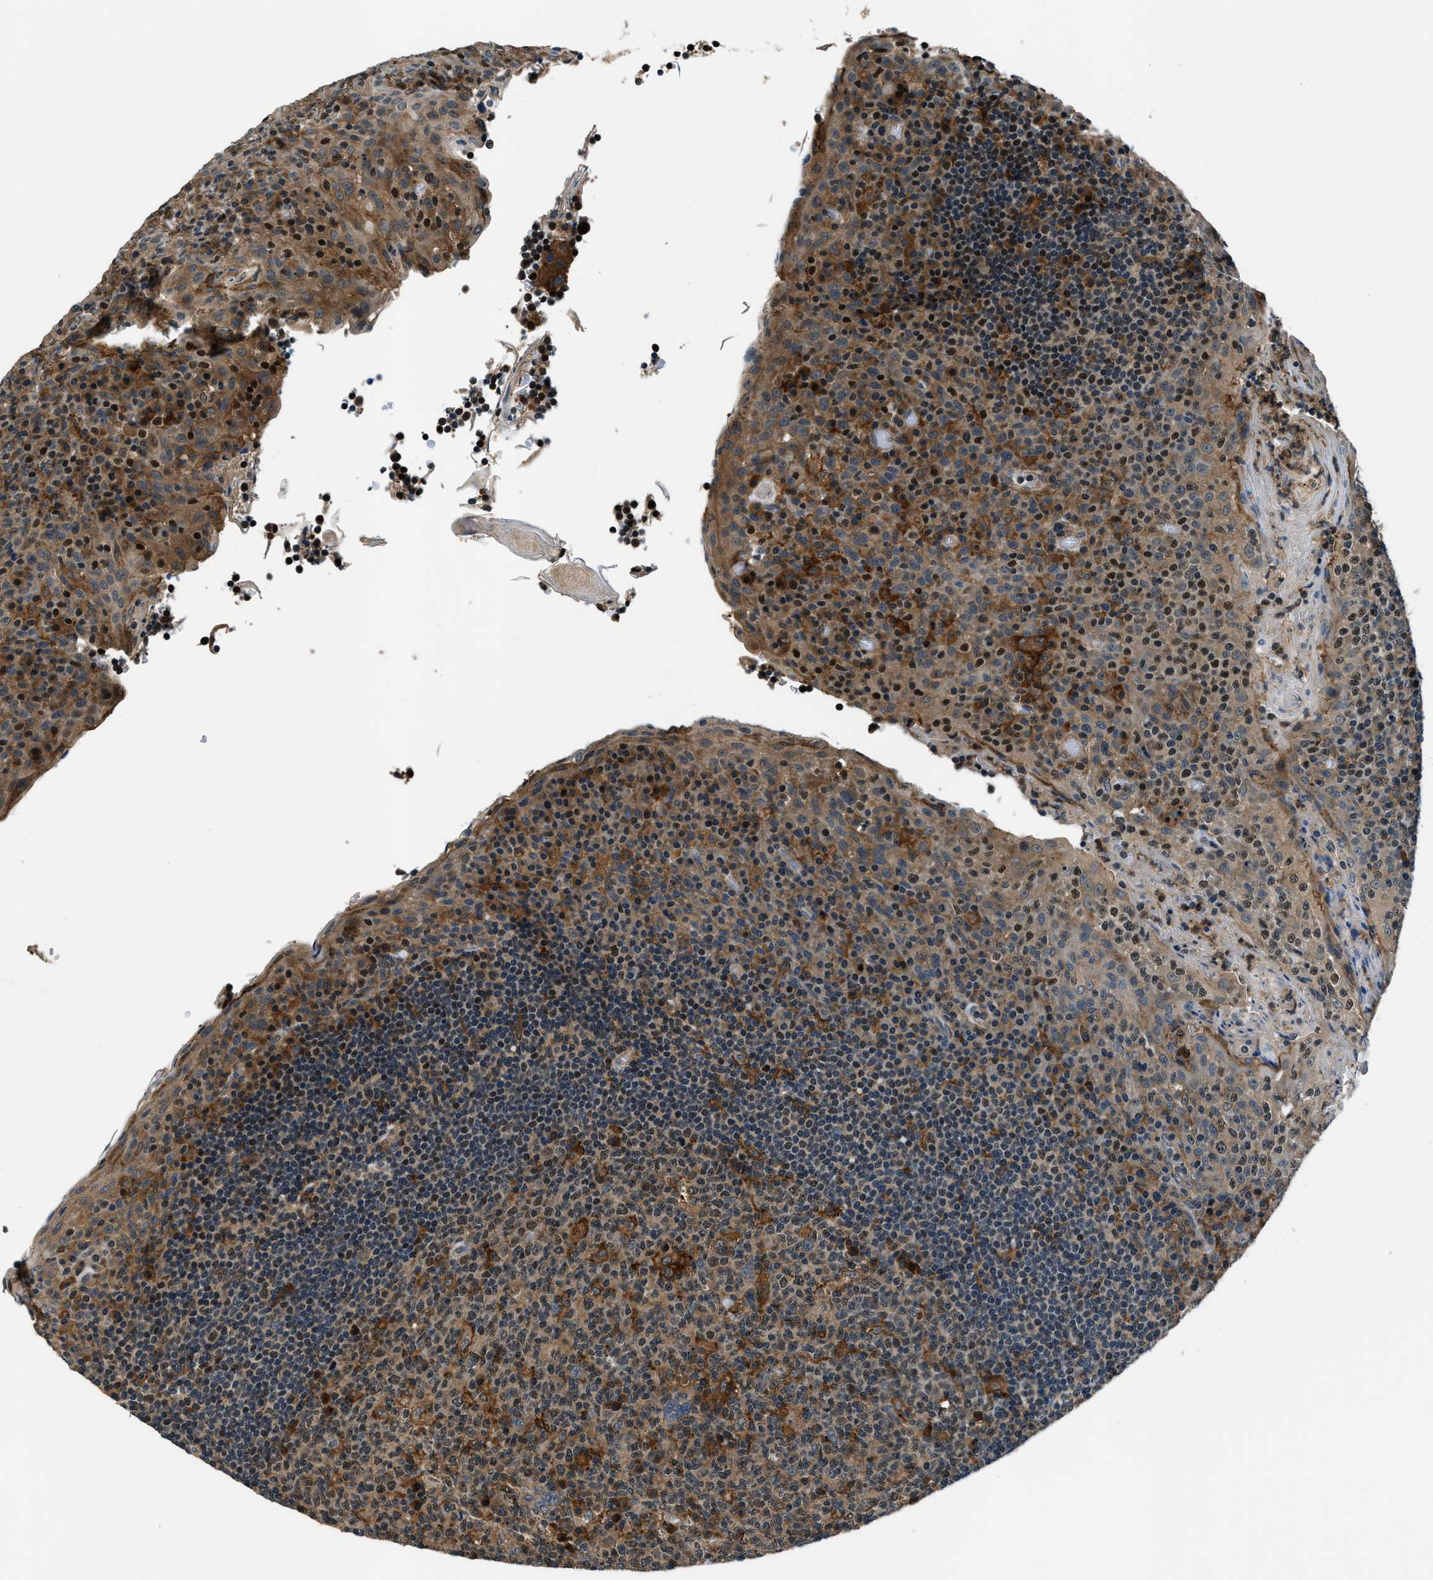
{"staining": {"intensity": "moderate", "quantity": "25%-75%", "location": "cytoplasmic/membranous,nuclear"}, "tissue": "tonsil", "cell_type": "Germinal center cells", "image_type": "normal", "snomed": [{"axis": "morphology", "description": "Normal tissue, NOS"}, {"axis": "topography", "description": "Tonsil"}], "caption": "Germinal center cells show medium levels of moderate cytoplasmic/membranous,nuclear expression in approximately 25%-75% of cells in benign tonsil.", "gene": "ARHGEF11", "patient": {"sex": "male", "age": 17}}